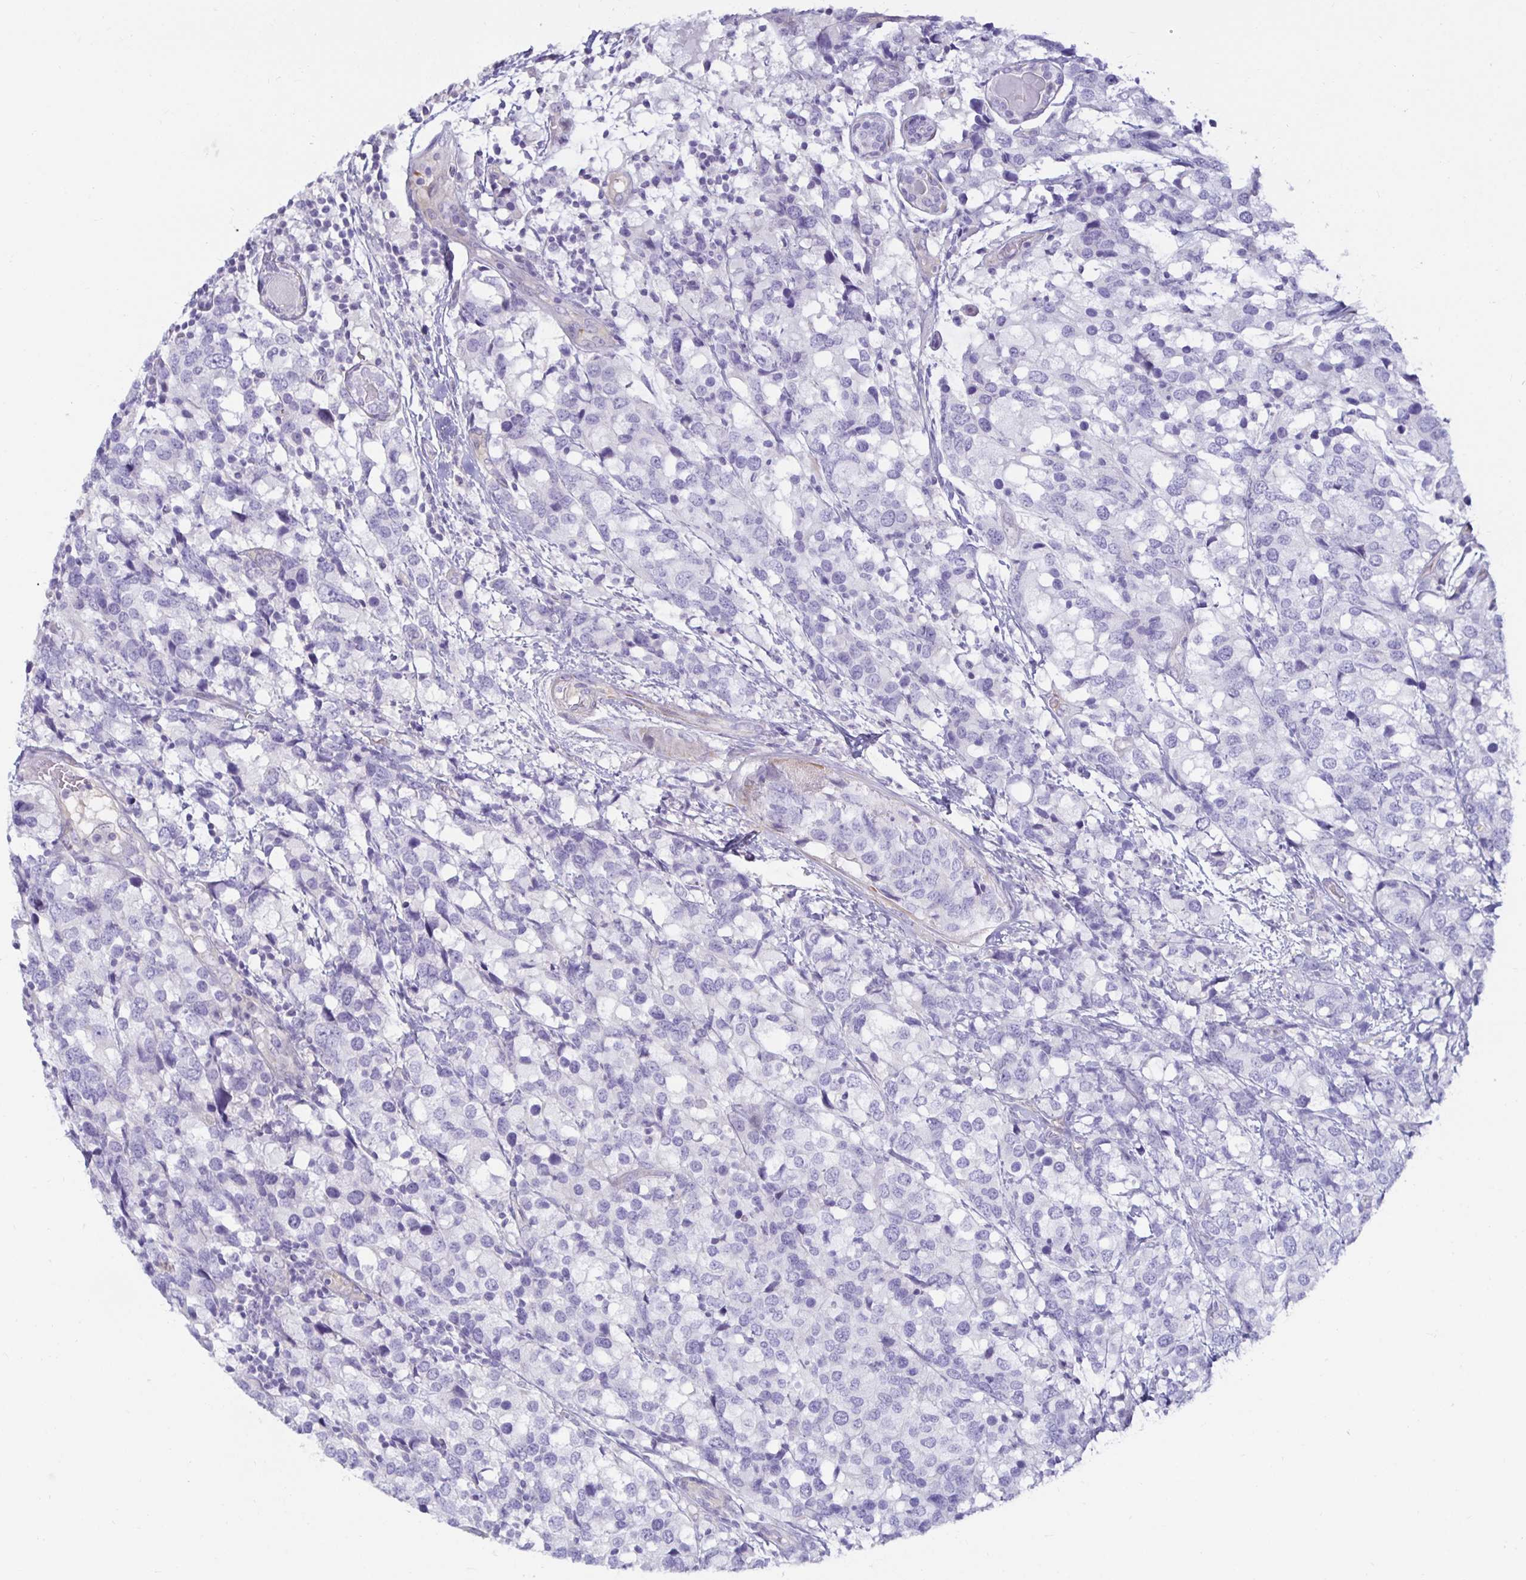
{"staining": {"intensity": "negative", "quantity": "none", "location": "none"}, "tissue": "breast cancer", "cell_type": "Tumor cells", "image_type": "cancer", "snomed": [{"axis": "morphology", "description": "Lobular carcinoma"}, {"axis": "topography", "description": "Breast"}], "caption": "This is an immunohistochemistry (IHC) micrograph of breast lobular carcinoma. There is no expression in tumor cells.", "gene": "SPAG4", "patient": {"sex": "female", "age": 59}}